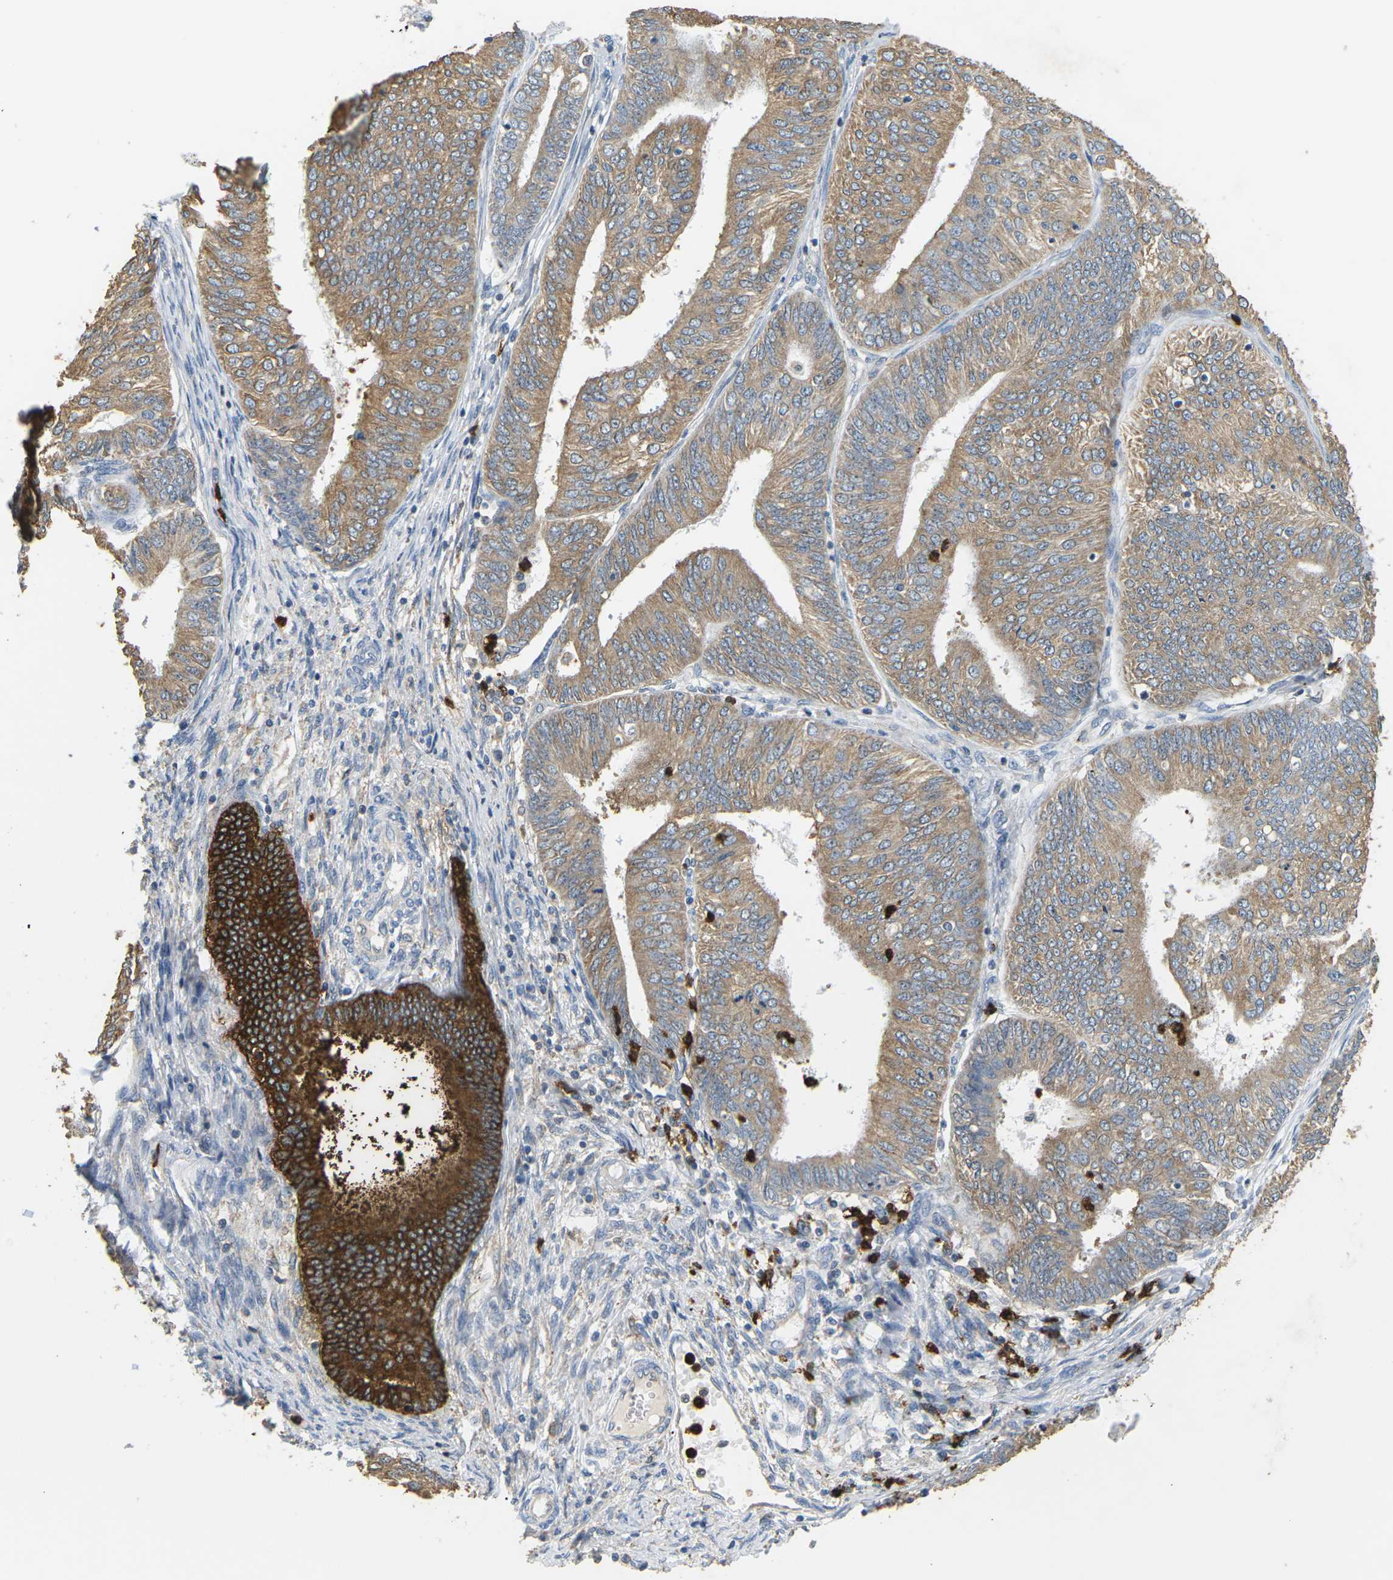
{"staining": {"intensity": "moderate", "quantity": ">75%", "location": "cytoplasmic/membranous"}, "tissue": "endometrial cancer", "cell_type": "Tumor cells", "image_type": "cancer", "snomed": [{"axis": "morphology", "description": "Adenocarcinoma, NOS"}, {"axis": "topography", "description": "Endometrium"}], "caption": "Endometrial cancer stained for a protein (brown) exhibits moderate cytoplasmic/membranous positive expression in about >75% of tumor cells.", "gene": "ADM", "patient": {"sex": "female", "age": 58}}